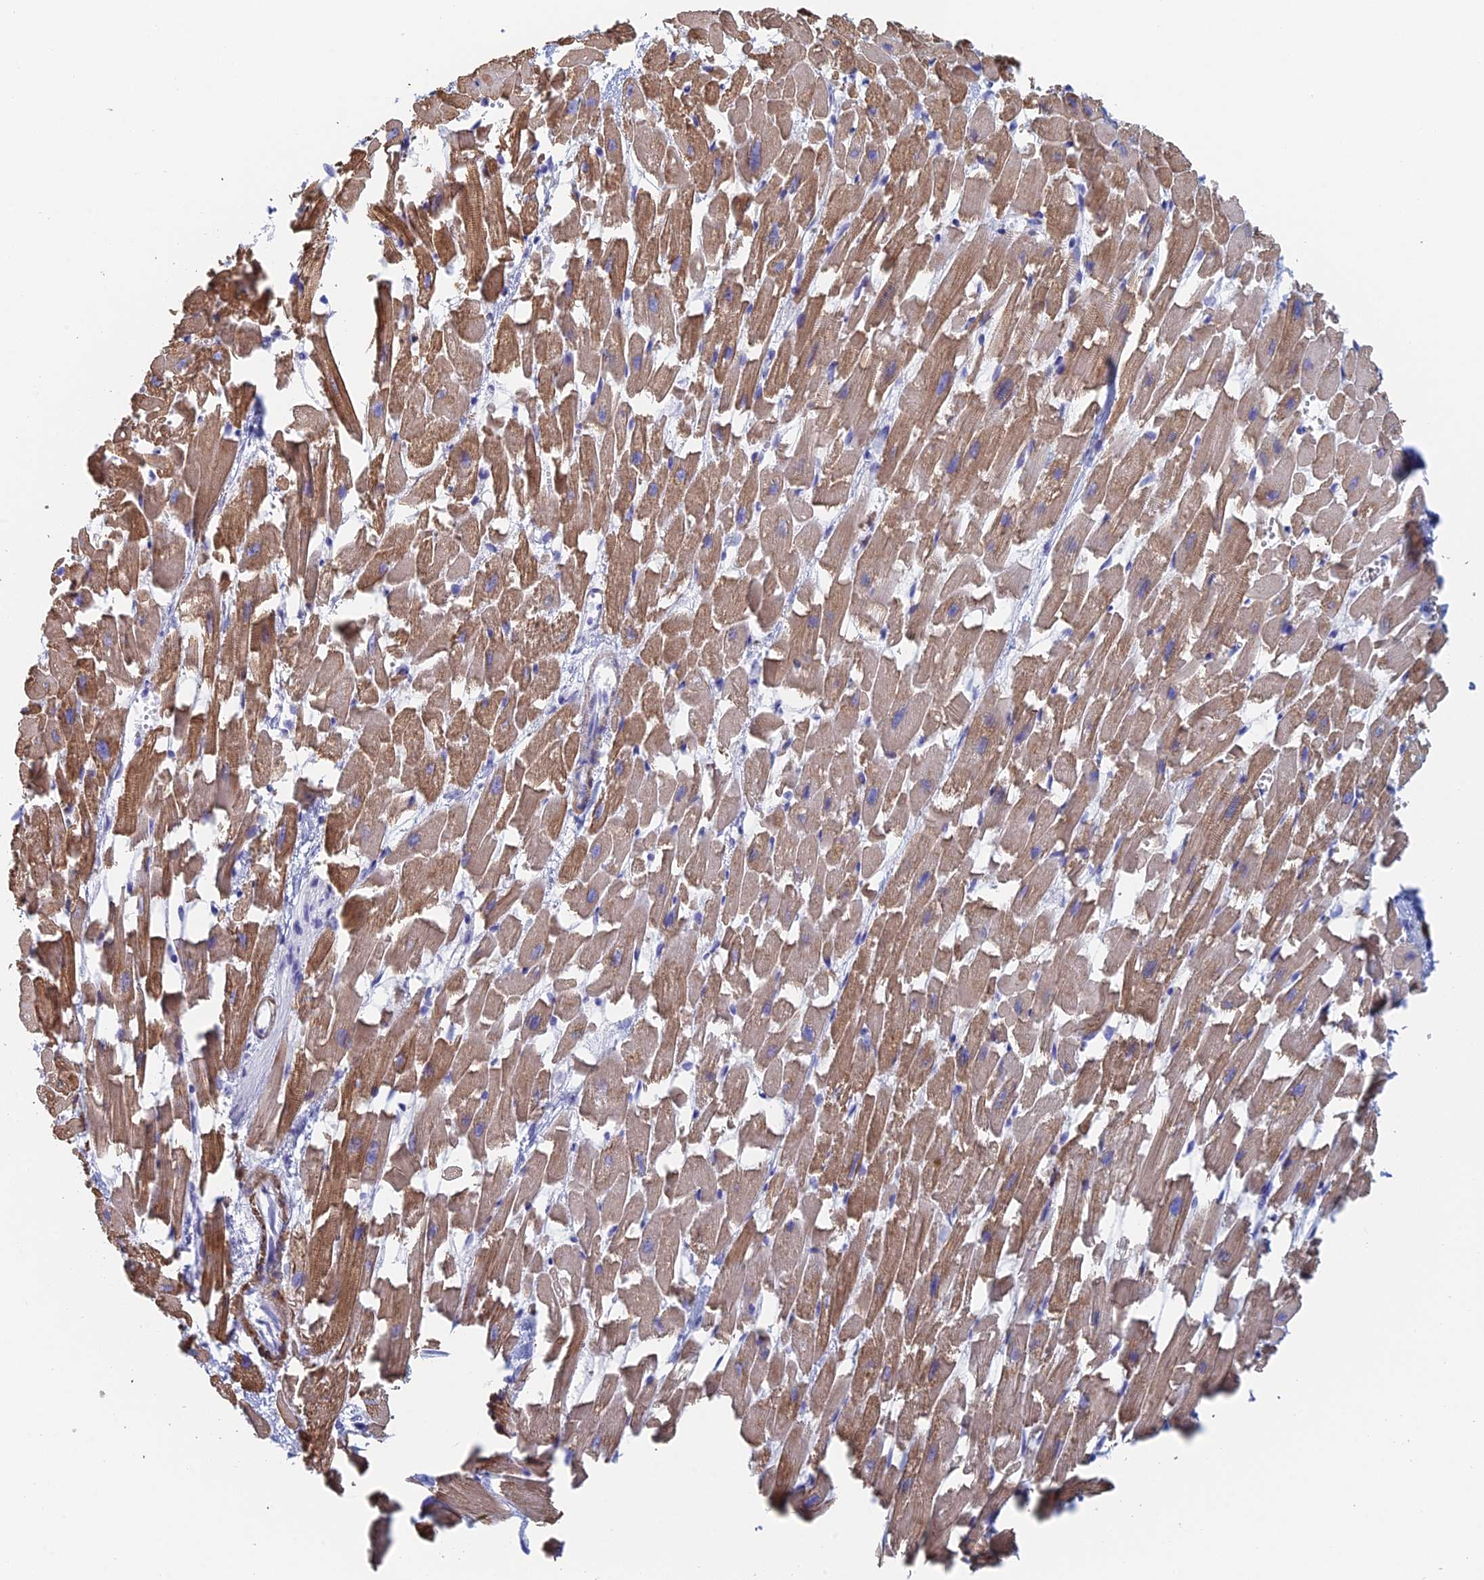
{"staining": {"intensity": "moderate", "quantity": ">75%", "location": "cytoplasmic/membranous"}, "tissue": "heart muscle", "cell_type": "Cardiomyocytes", "image_type": "normal", "snomed": [{"axis": "morphology", "description": "Normal tissue, NOS"}, {"axis": "topography", "description": "Heart"}], "caption": "Immunohistochemistry (DAB) staining of normal human heart muscle shows moderate cytoplasmic/membranous protein expression in approximately >75% of cardiomyocytes.", "gene": "KCNK18", "patient": {"sex": "female", "age": 64}}